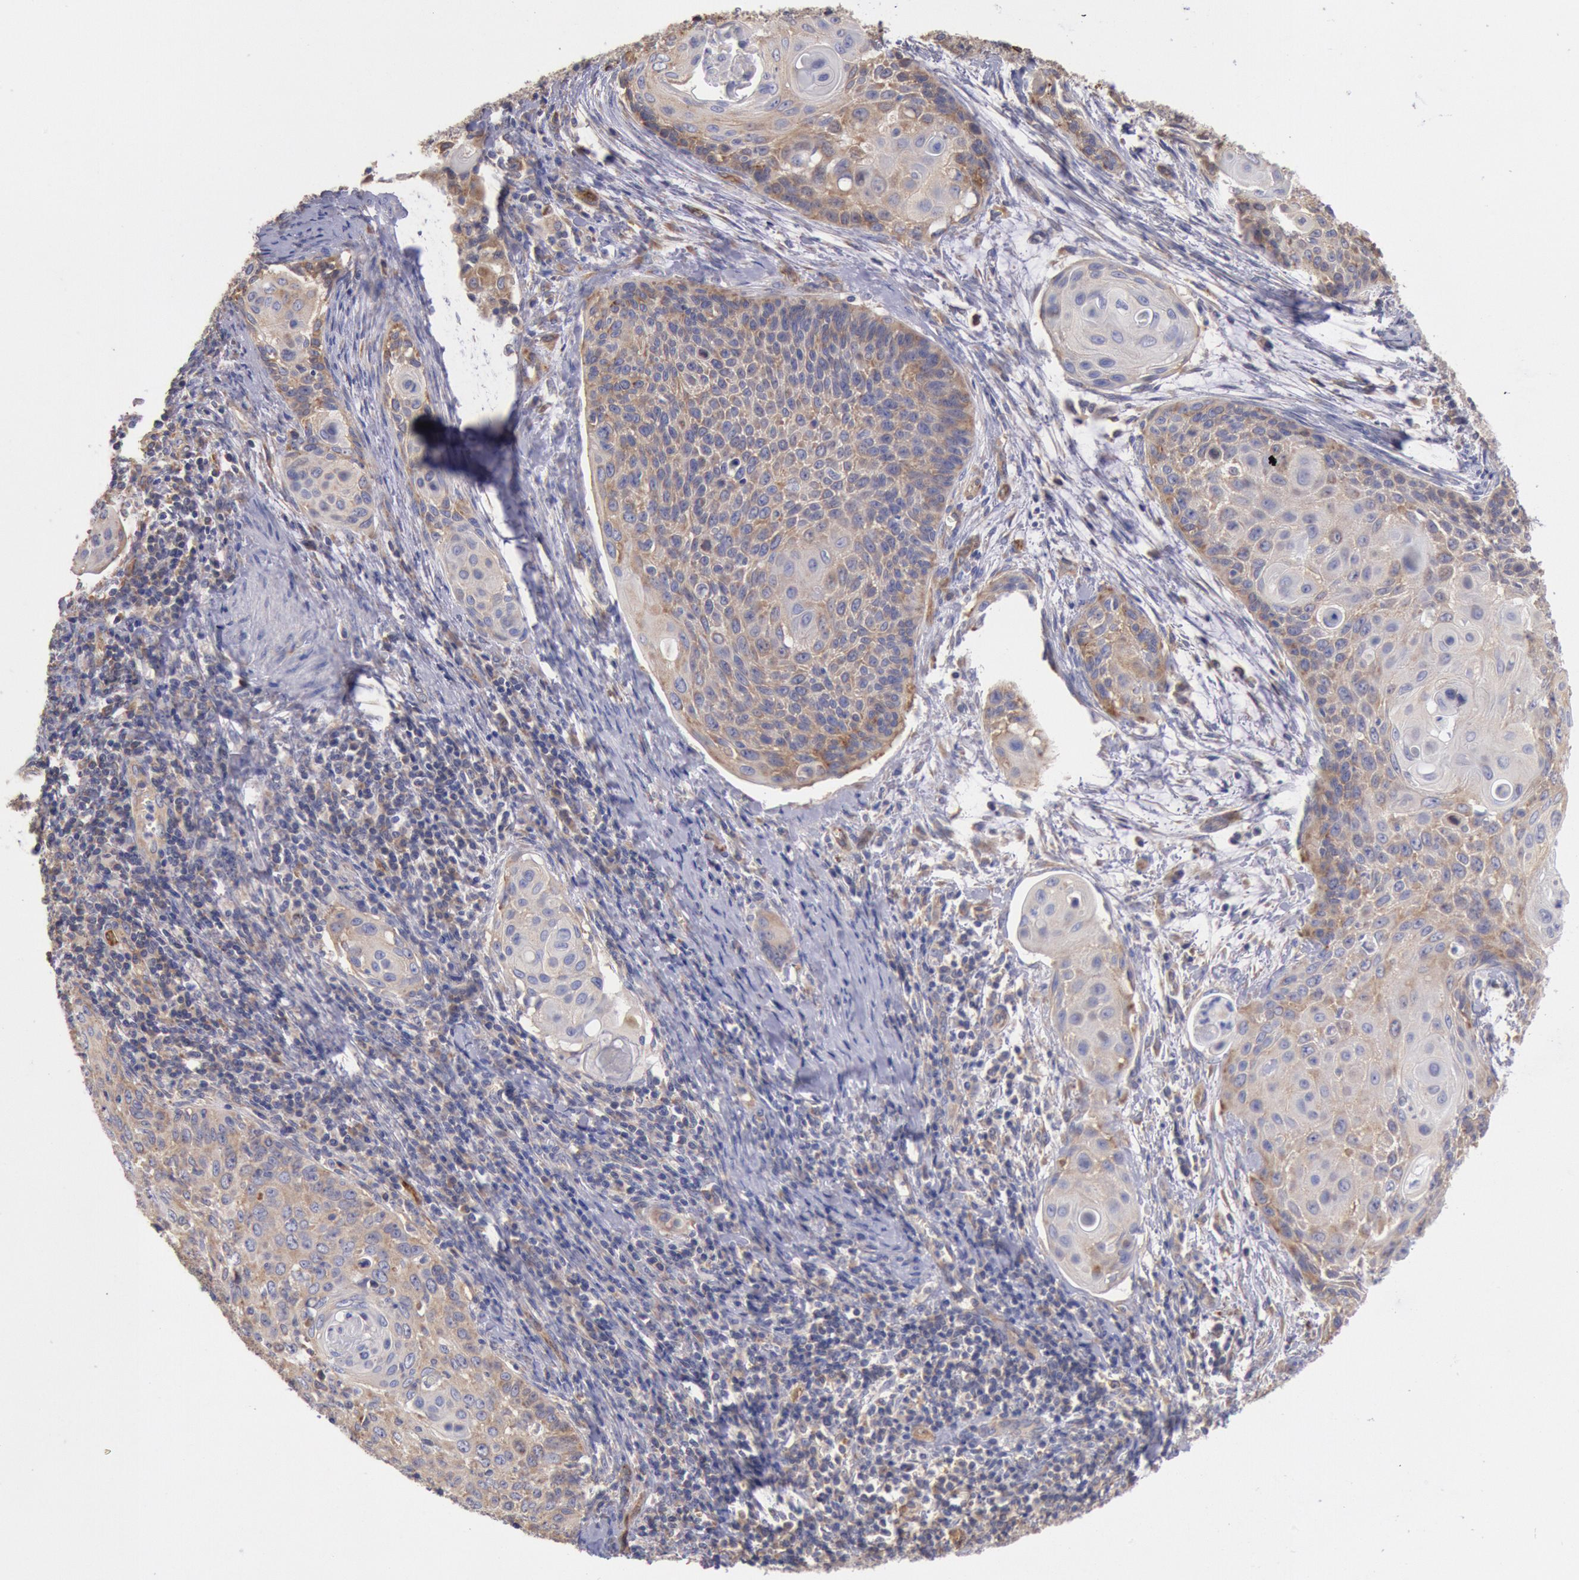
{"staining": {"intensity": "moderate", "quantity": ">75%", "location": "cytoplasmic/membranous"}, "tissue": "cervical cancer", "cell_type": "Tumor cells", "image_type": "cancer", "snomed": [{"axis": "morphology", "description": "Squamous cell carcinoma, NOS"}, {"axis": "topography", "description": "Cervix"}], "caption": "Immunohistochemical staining of cervical cancer (squamous cell carcinoma) reveals medium levels of moderate cytoplasmic/membranous protein expression in approximately >75% of tumor cells.", "gene": "DRG1", "patient": {"sex": "female", "age": 33}}